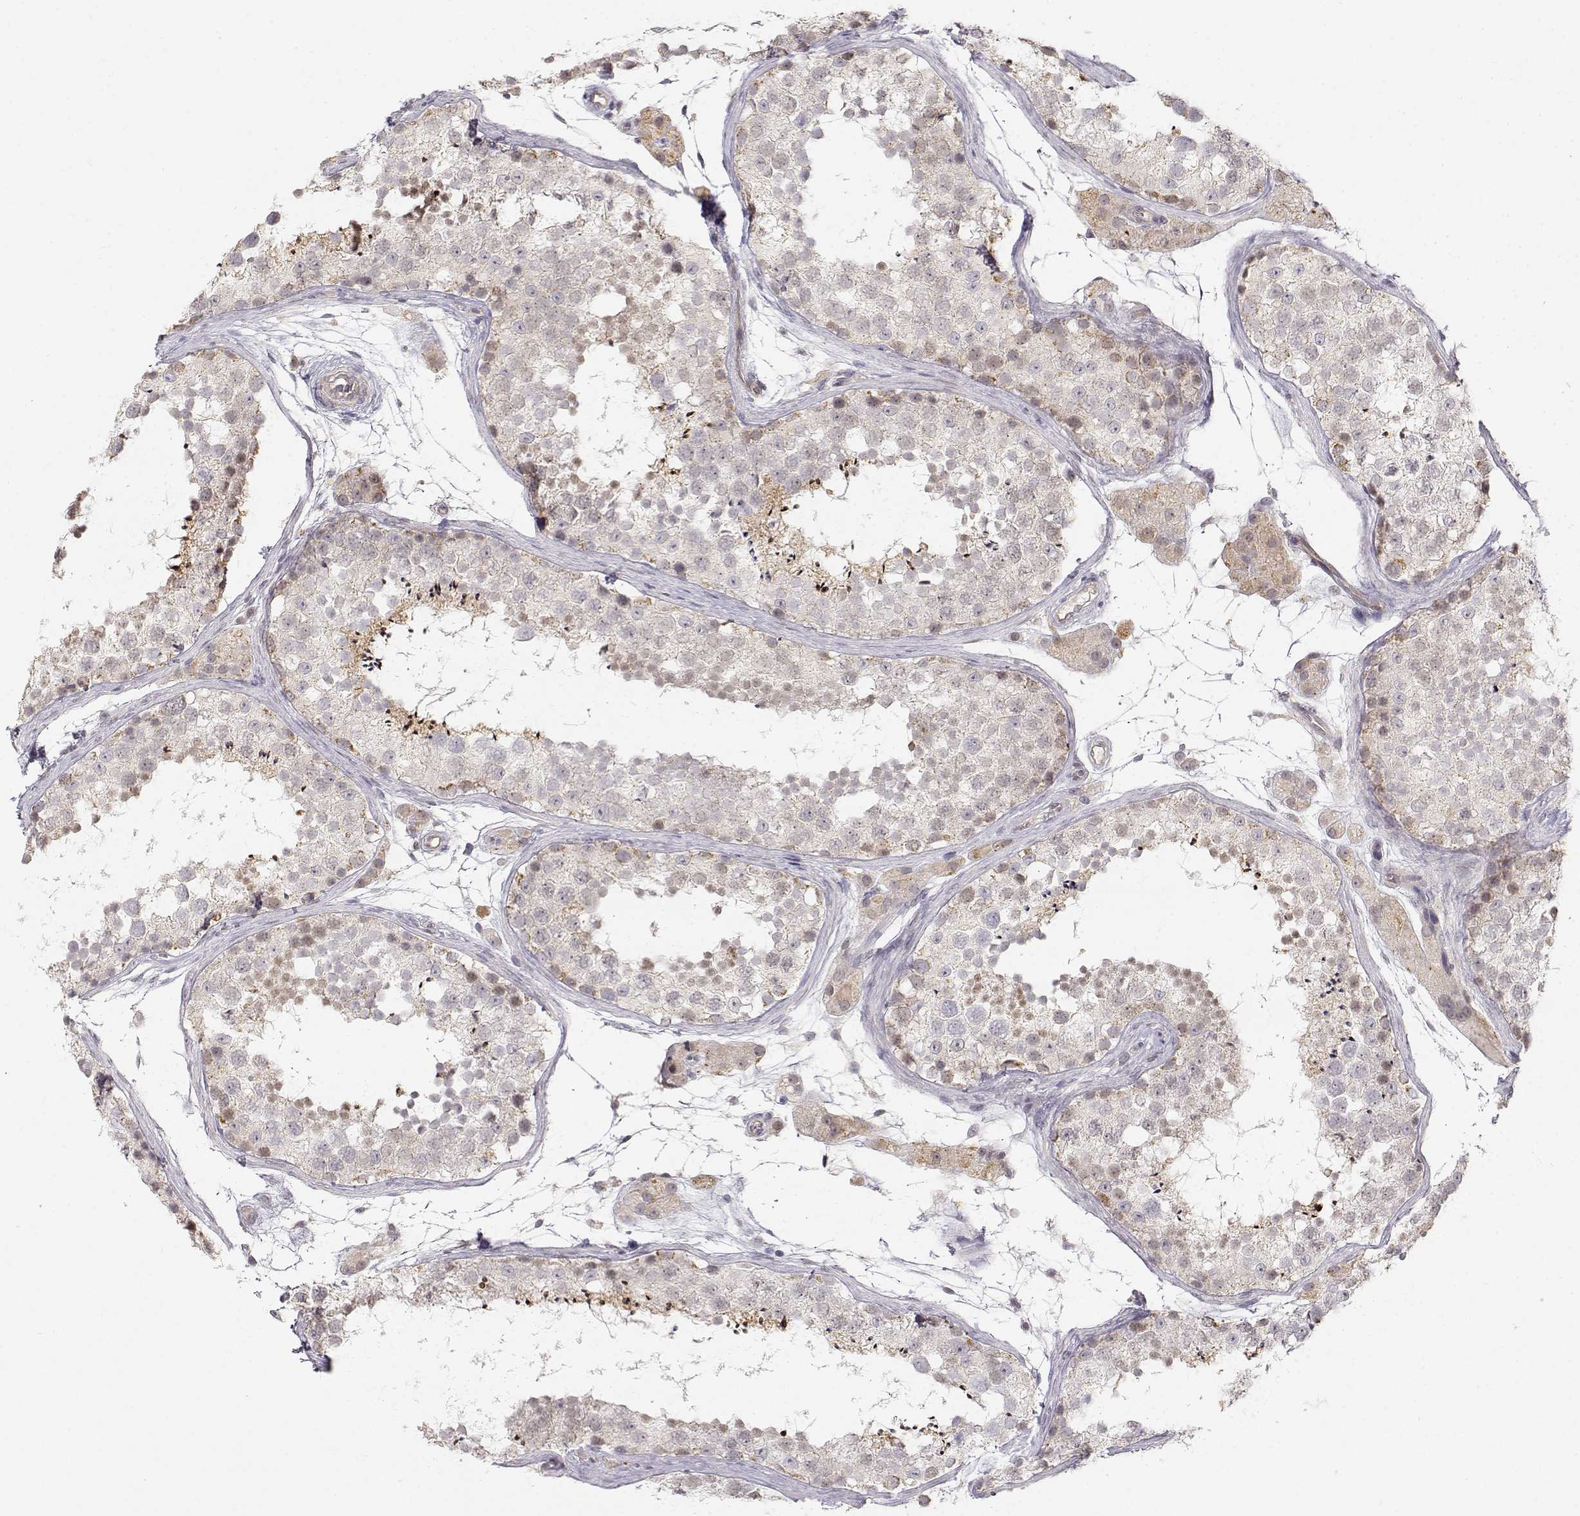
{"staining": {"intensity": "weak", "quantity": "<25%", "location": "cytoplasmic/membranous,nuclear"}, "tissue": "testis", "cell_type": "Cells in seminiferous ducts", "image_type": "normal", "snomed": [{"axis": "morphology", "description": "Normal tissue, NOS"}, {"axis": "topography", "description": "Testis"}], "caption": "Immunohistochemistry micrograph of benign human testis stained for a protein (brown), which exhibits no positivity in cells in seminiferous ducts.", "gene": "EAF2", "patient": {"sex": "male", "age": 41}}